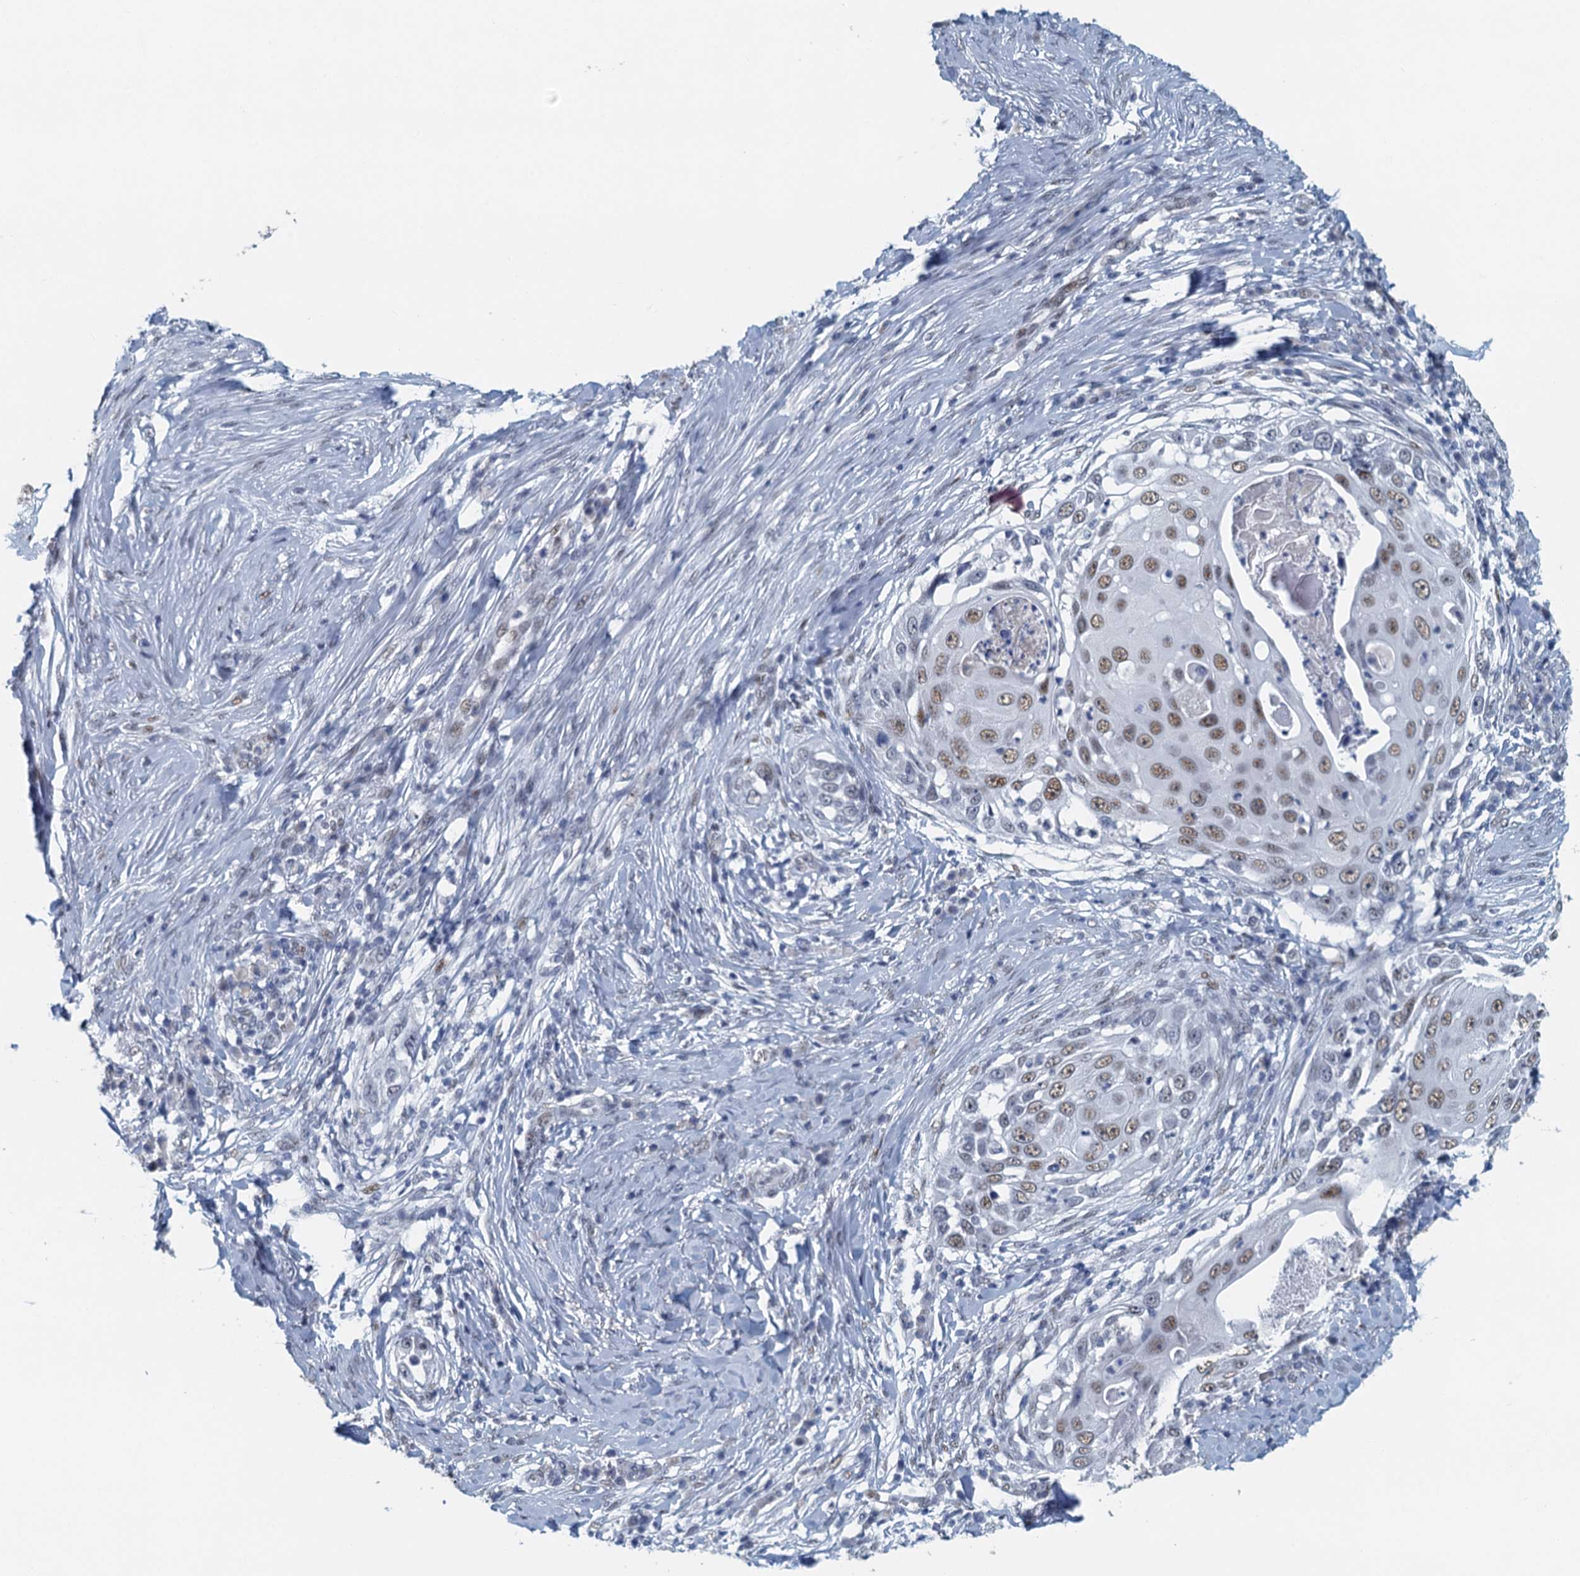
{"staining": {"intensity": "moderate", "quantity": ">75%", "location": "nuclear"}, "tissue": "skin cancer", "cell_type": "Tumor cells", "image_type": "cancer", "snomed": [{"axis": "morphology", "description": "Squamous cell carcinoma, NOS"}, {"axis": "topography", "description": "Skin"}], "caption": "The micrograph reveals immunohistochemical staining of squamous cell carcinoma (skin). There is moderate nuclear staining is present in approximately >75% of tumor cells.", "gene": "TTLL9", "patient": {"sex": "female", "age": 44}}